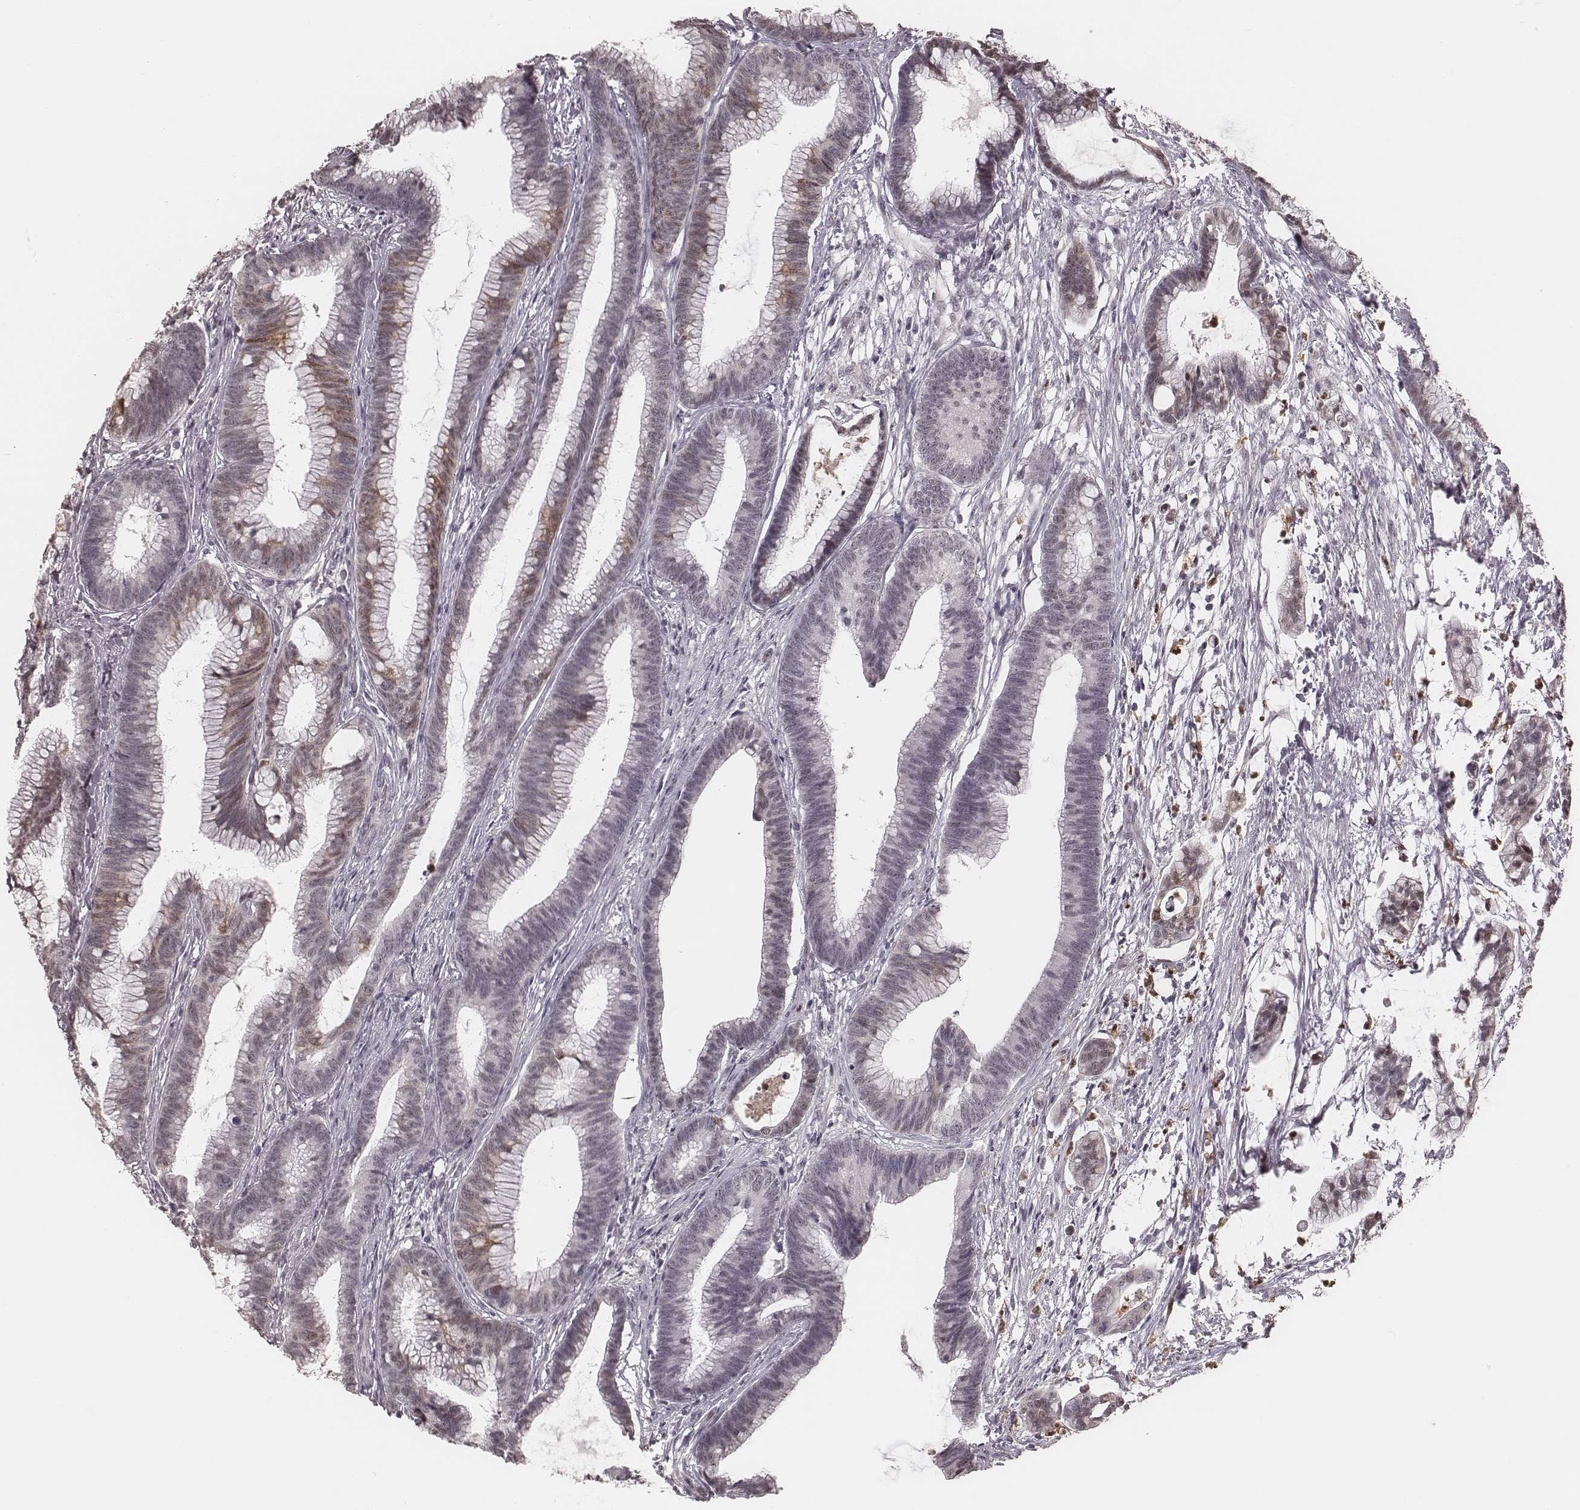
{"staining": {"intensity": "weak", "quantity": "<25%", "location": "cytoplasmic/membranous,nuclear"}, "tissue": "colorectal cancer", "cell_type": "Tumor cells", "image_type": "cancer", "snomed": [{"axis": "morphology", "description": "Adenocarcinoma, NOS"}, {"axis": "topography", "description": "Colon"}], "caption": "Tumor cells show no significant protein expression in colorectal cancer.", "gene": "KITLG", "patient": {"sex": "female", "age": 78}}